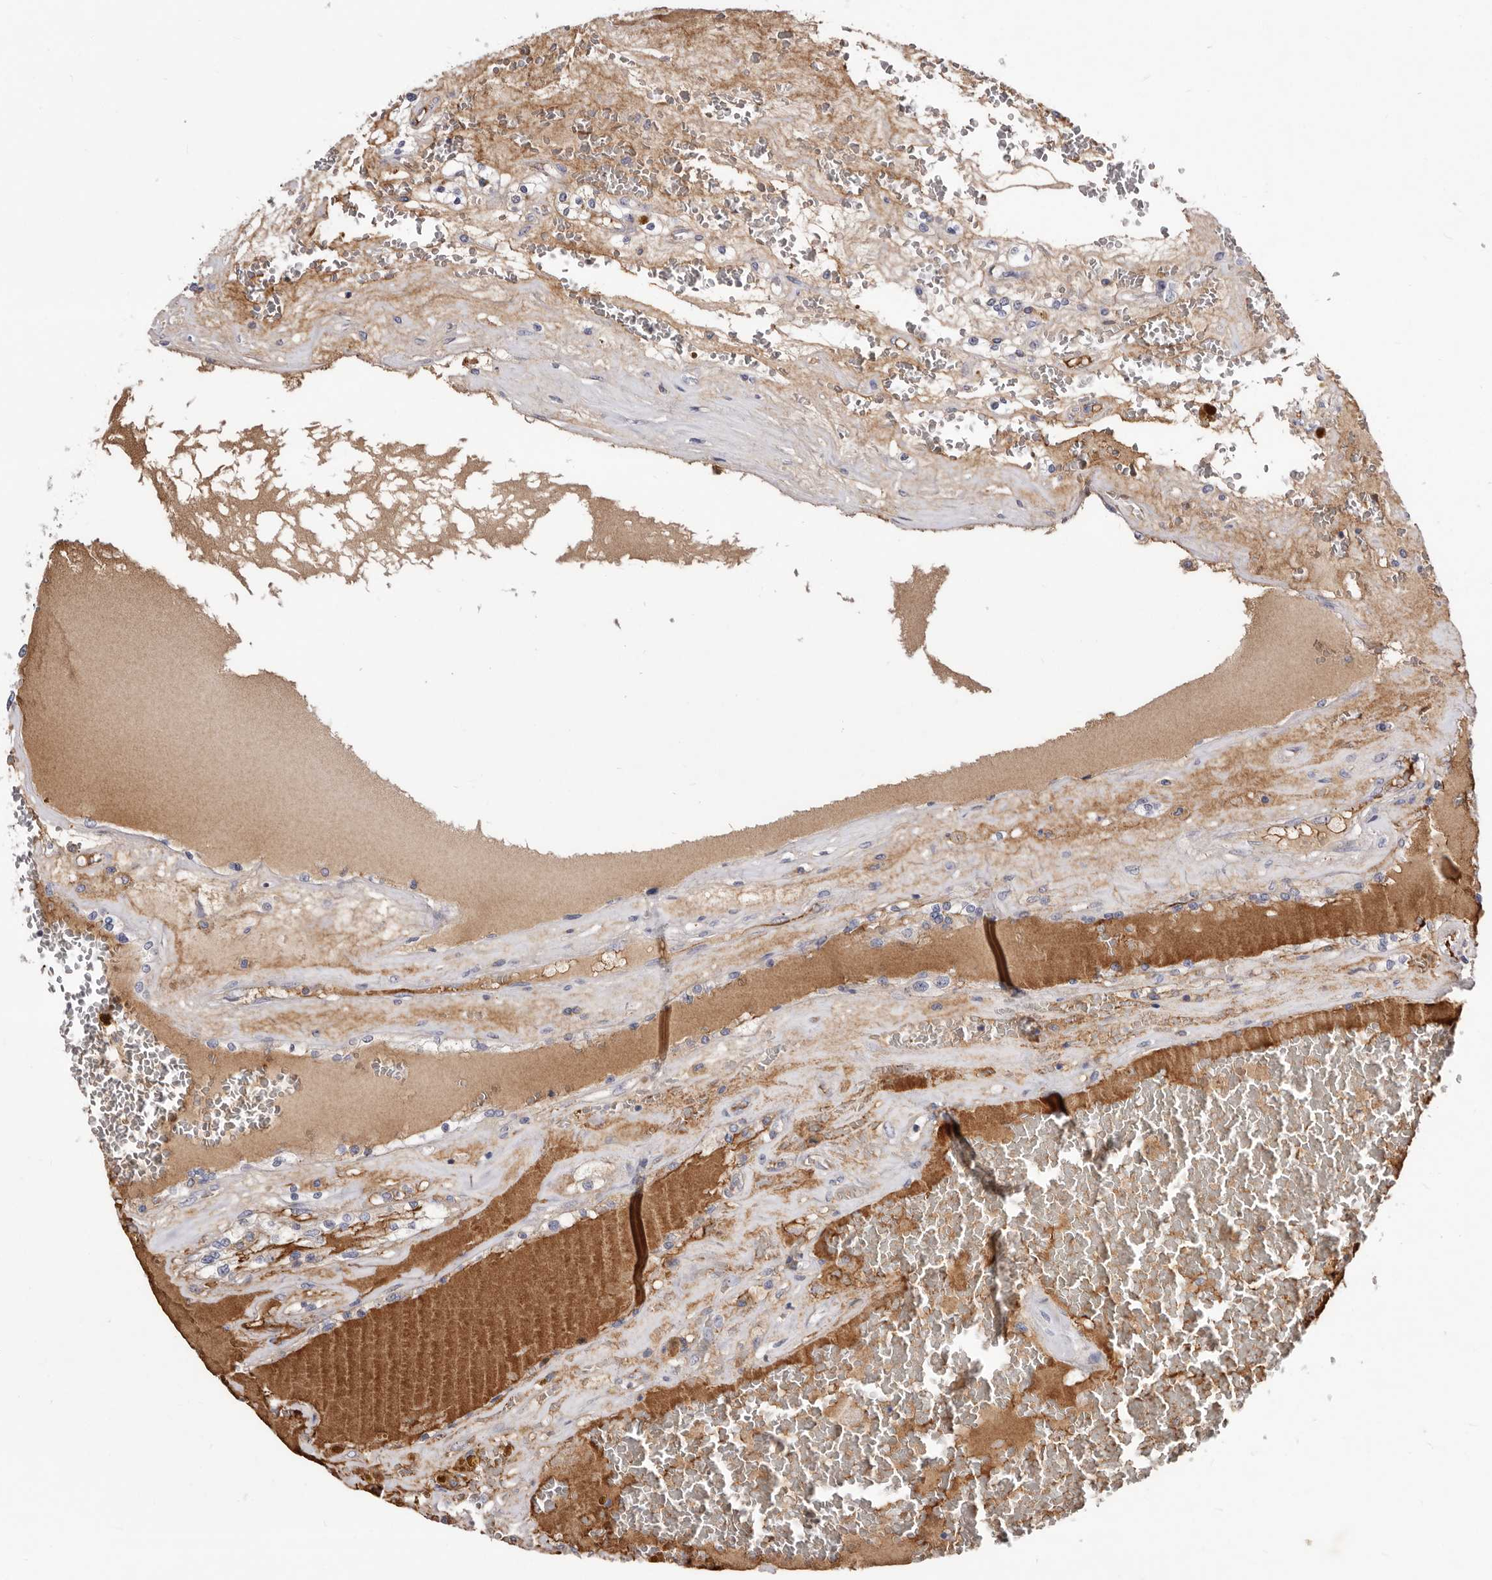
{"staining": {"intensity": "negative", "quantity": "none", "location": "none"}, "tissue": "renal cancer", "cell_type": "Tumor cells", "image_type": "cancer", "snomed": [{"axis": "morphology", "description": "Adenocarcinoma, NOS"}, {"axis": "topography", "description": "Kidney"}], "caption": "Photomicrograph shows no significant protein staining in tumor cells of renal cancer (adenocarcinoma).", "gene": "NUBPL", "patient": {"sex": "female", "age": 56}}